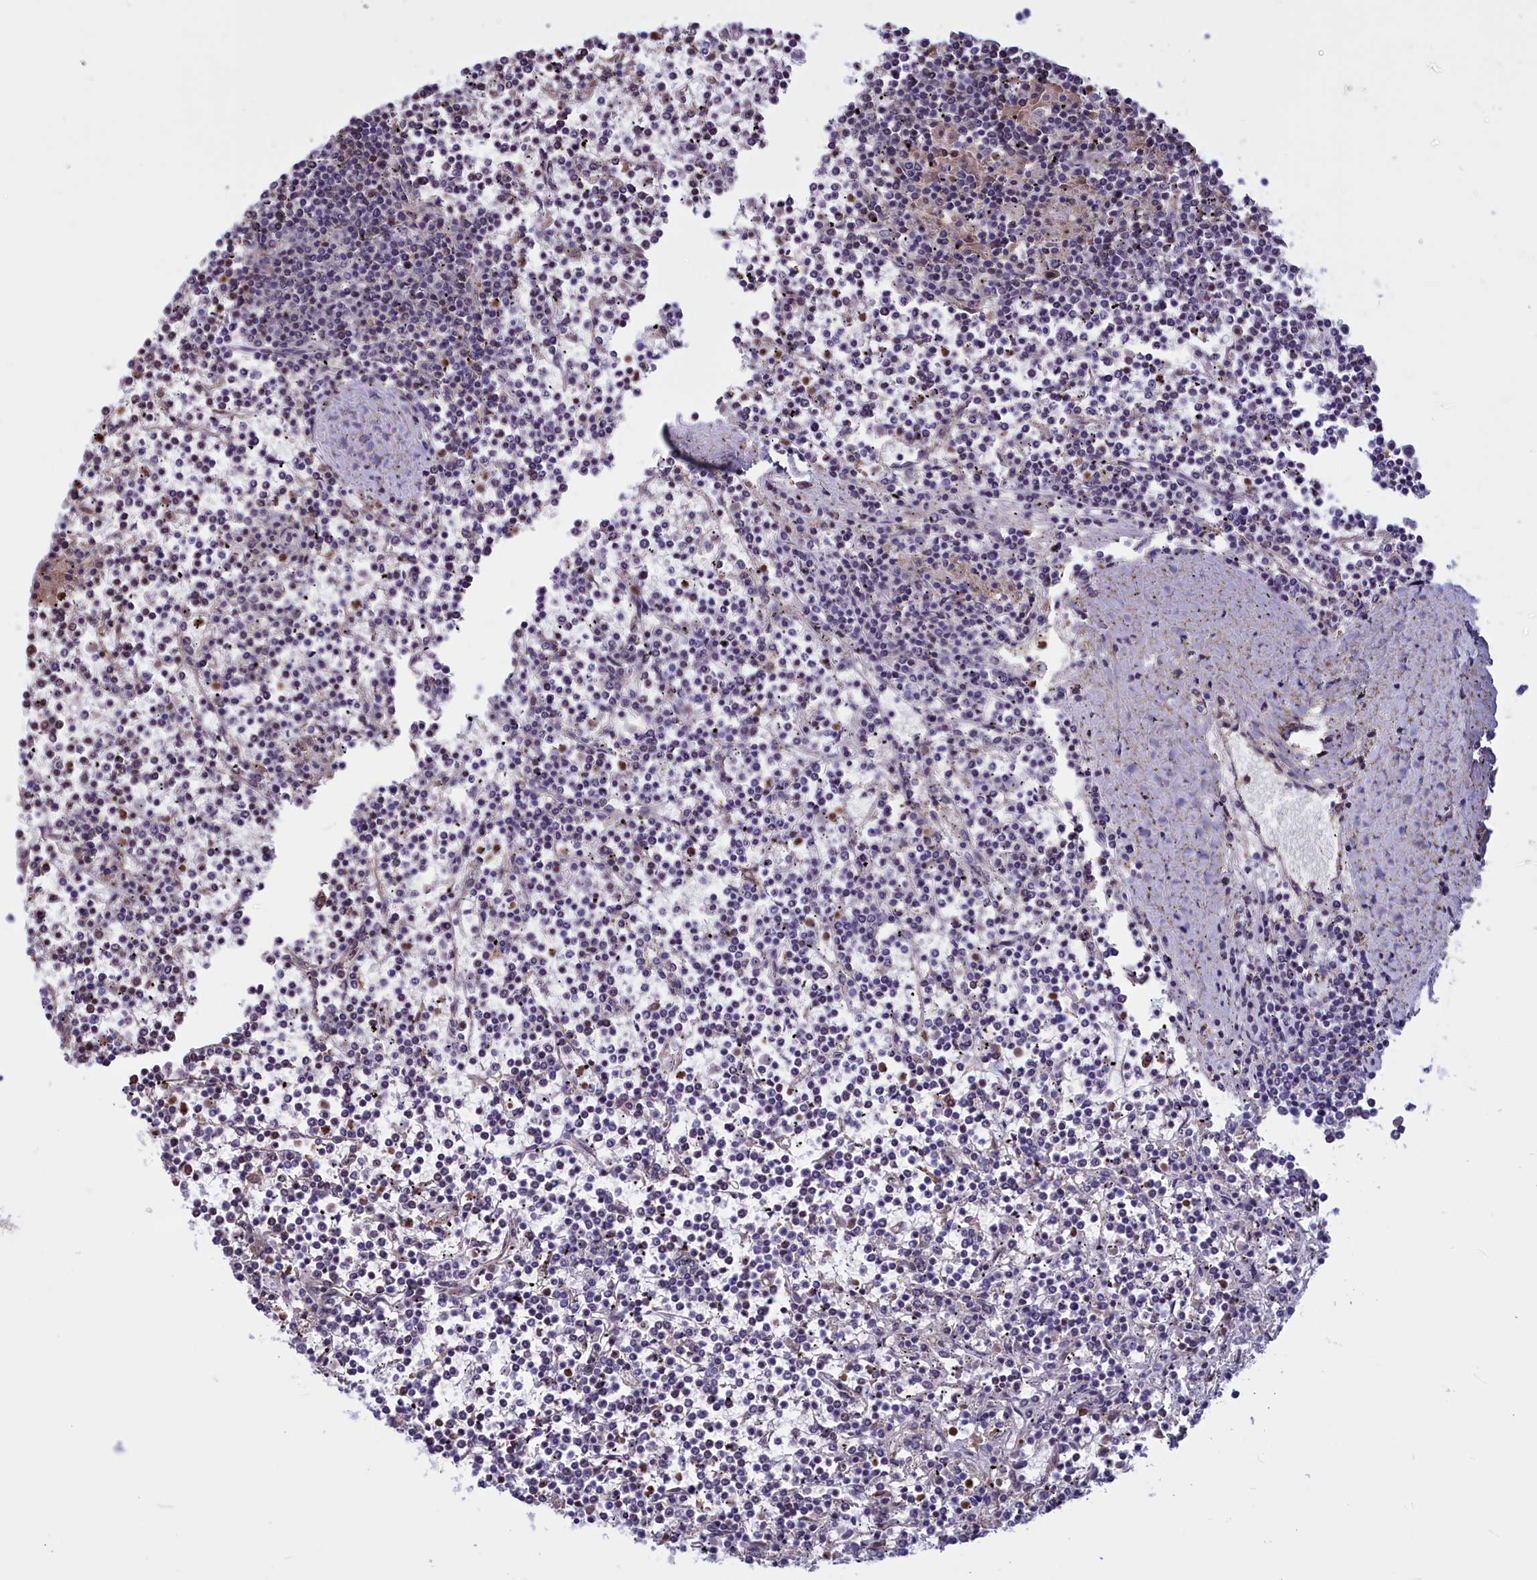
{"staining": {"intensity": "negative", "quantity": "none", "location": "none"}, "tissue": "lymphoma", "cell_type": "Tumor cells", "image_type": "cancer", "snomed": [{"axis": "morphology", "description": "Malignant lymphoma, non-Hodgkin's type, Low grade"}, {"axis": "topography", "description": "Spleen"}], "caption": "The image displays no staining of tumor cells in lymphoma.", "gene": "GAPDHS", "patient": {"sex": "female", "age": 19}}